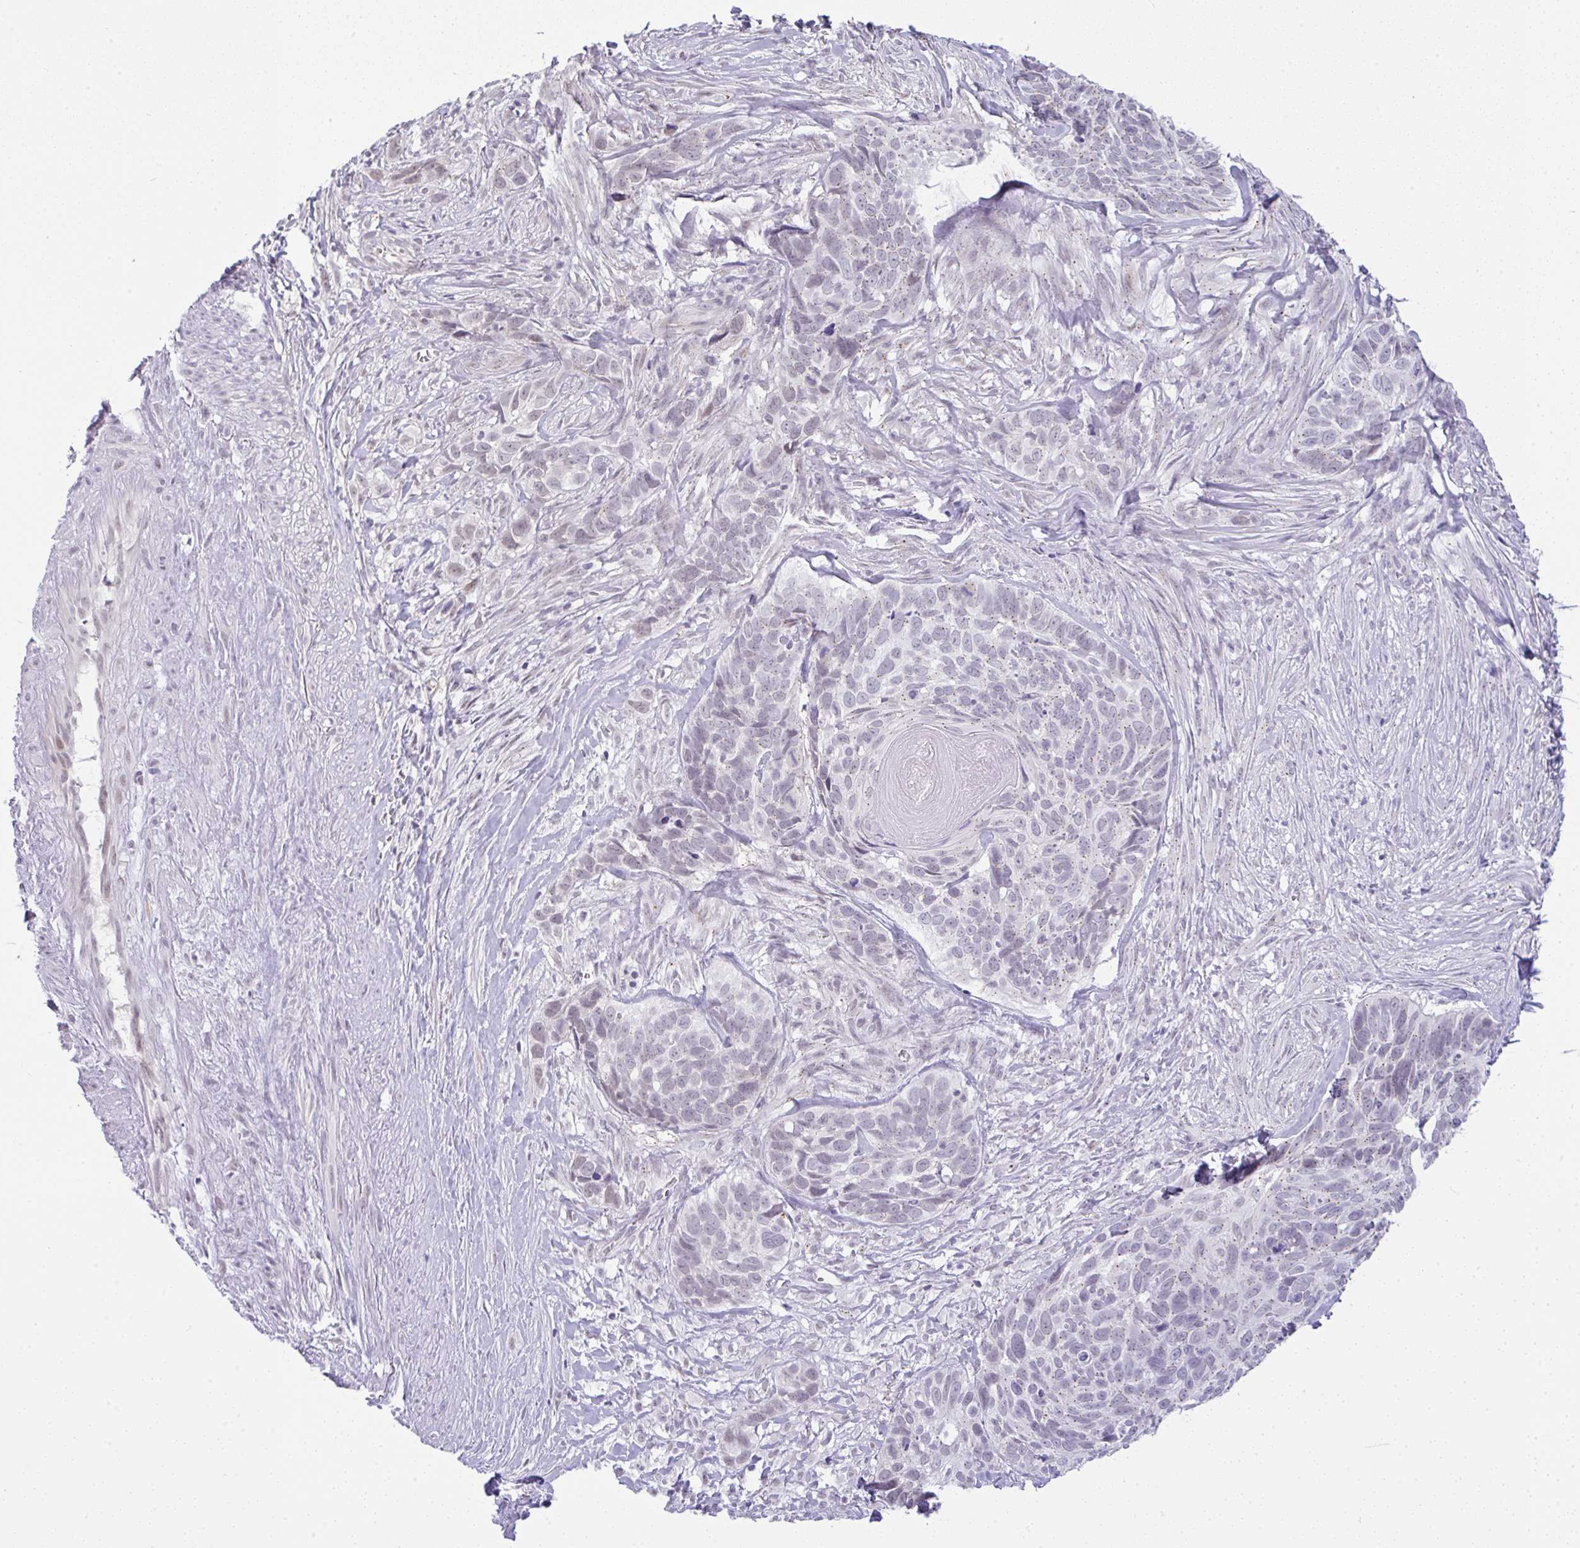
{"staining": {"intensity": "weak", "quantity": "<25%", "location": "nuclear"}, "tissue": "skin cancer", "cell_type": "Tumor cells", "image_type": "cancer", "snomed": [{"axis": "morphology", "description": "Basal cell carcinoma"}, {"axis": "topography", "description": "Skin"}], "caption": "Immunohistochemical staining of human basal cell carcinoma (skin) exhibits no significant positivity in tumor cells.", "gene": "FAM177A1", "patient": {"sex": "female", "age": 82}}